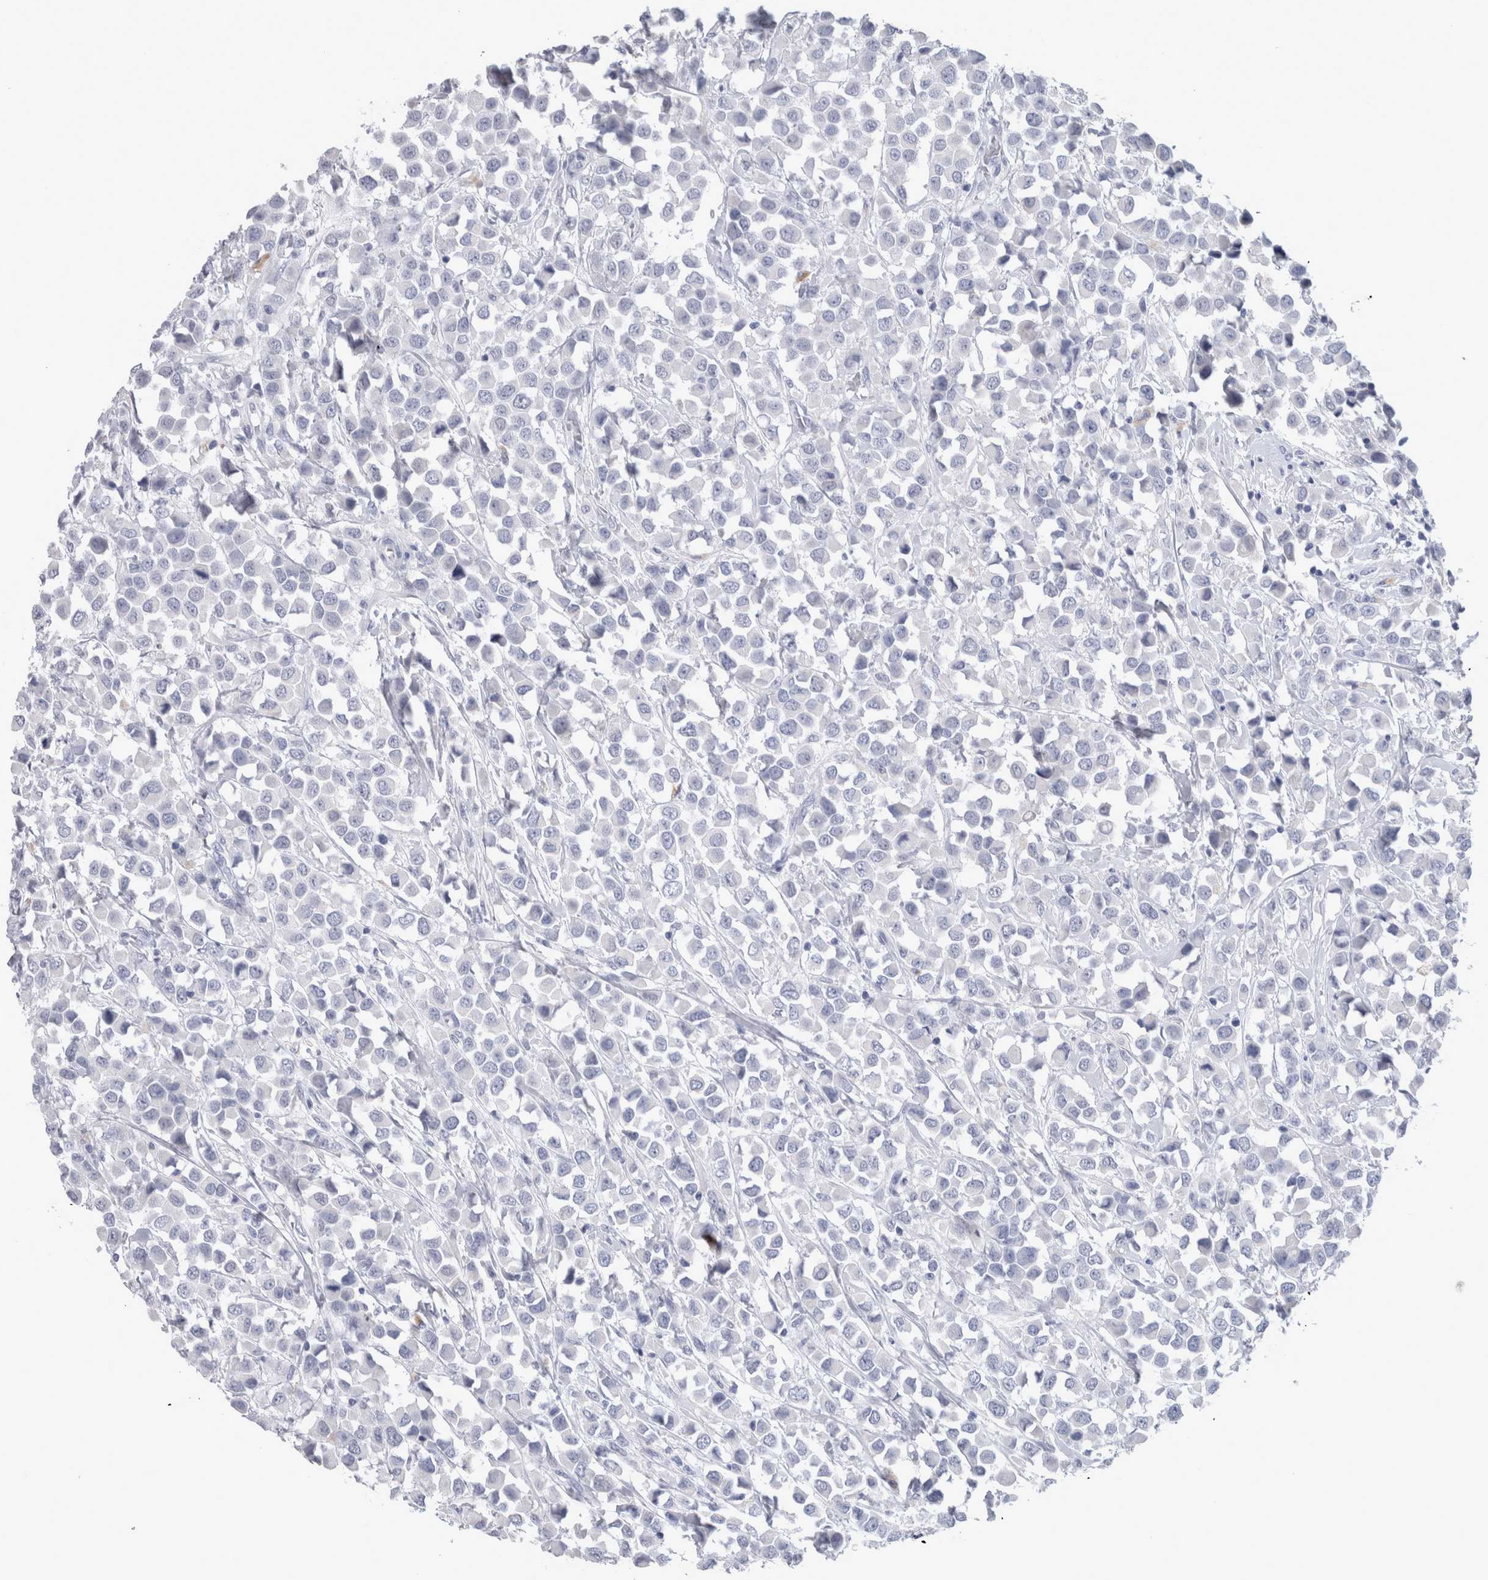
{"staining": {"intensity": "negative", "quantity": "none", "location": "none"}, "tissue": "breast cancer", "cell_type": "Tumor cells", "image_type": "cancer", "snomed": [{"axis": "morphology", "description": "Duct carcinoma"}, {"axis": "topography", "description": "Breast"}], "caption": "Tumor cells are negative for protein expression in human breast cancer (intraductal carcinoma).", "gene": "CA8", "patient": {"sex": "female", "age": 61}}